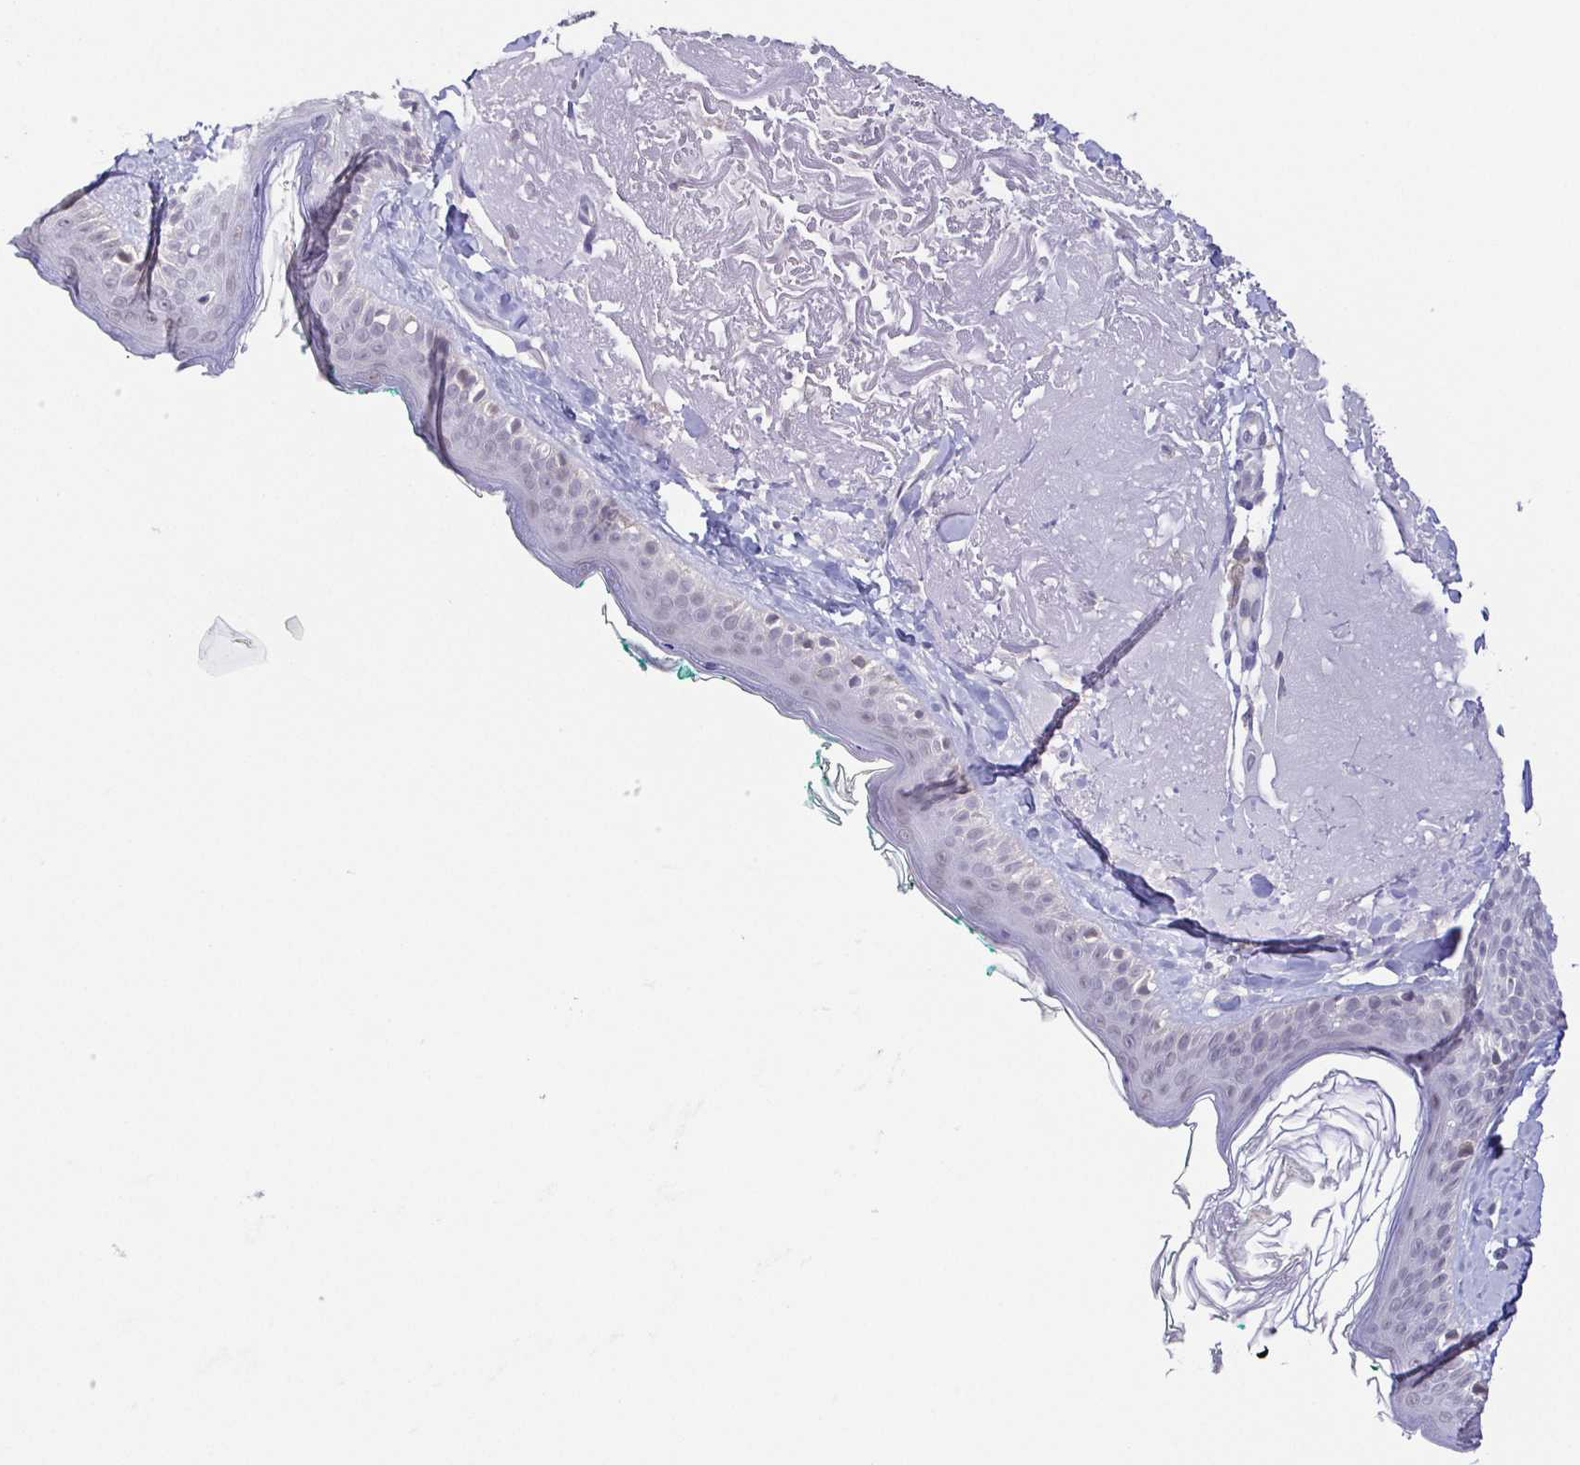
{"staining": {"intensity": "negative", "quantity": "none", "location": "none"}, "tissue": "skin", "cell_type": "Fibroblasts", "image_type": "normal", "snomed": [{"axis": "morphology", "description": "Normal tissue, NOS"}, {"axis": "topography", "description": "Skin"}], "caption": "Protein analysis of normal skin demonstrates no significant staining in fibroblasts. (DAB IHC, high magnification).", "gene": "NEFH", "patient": {"sex": "male", "age": 73}}